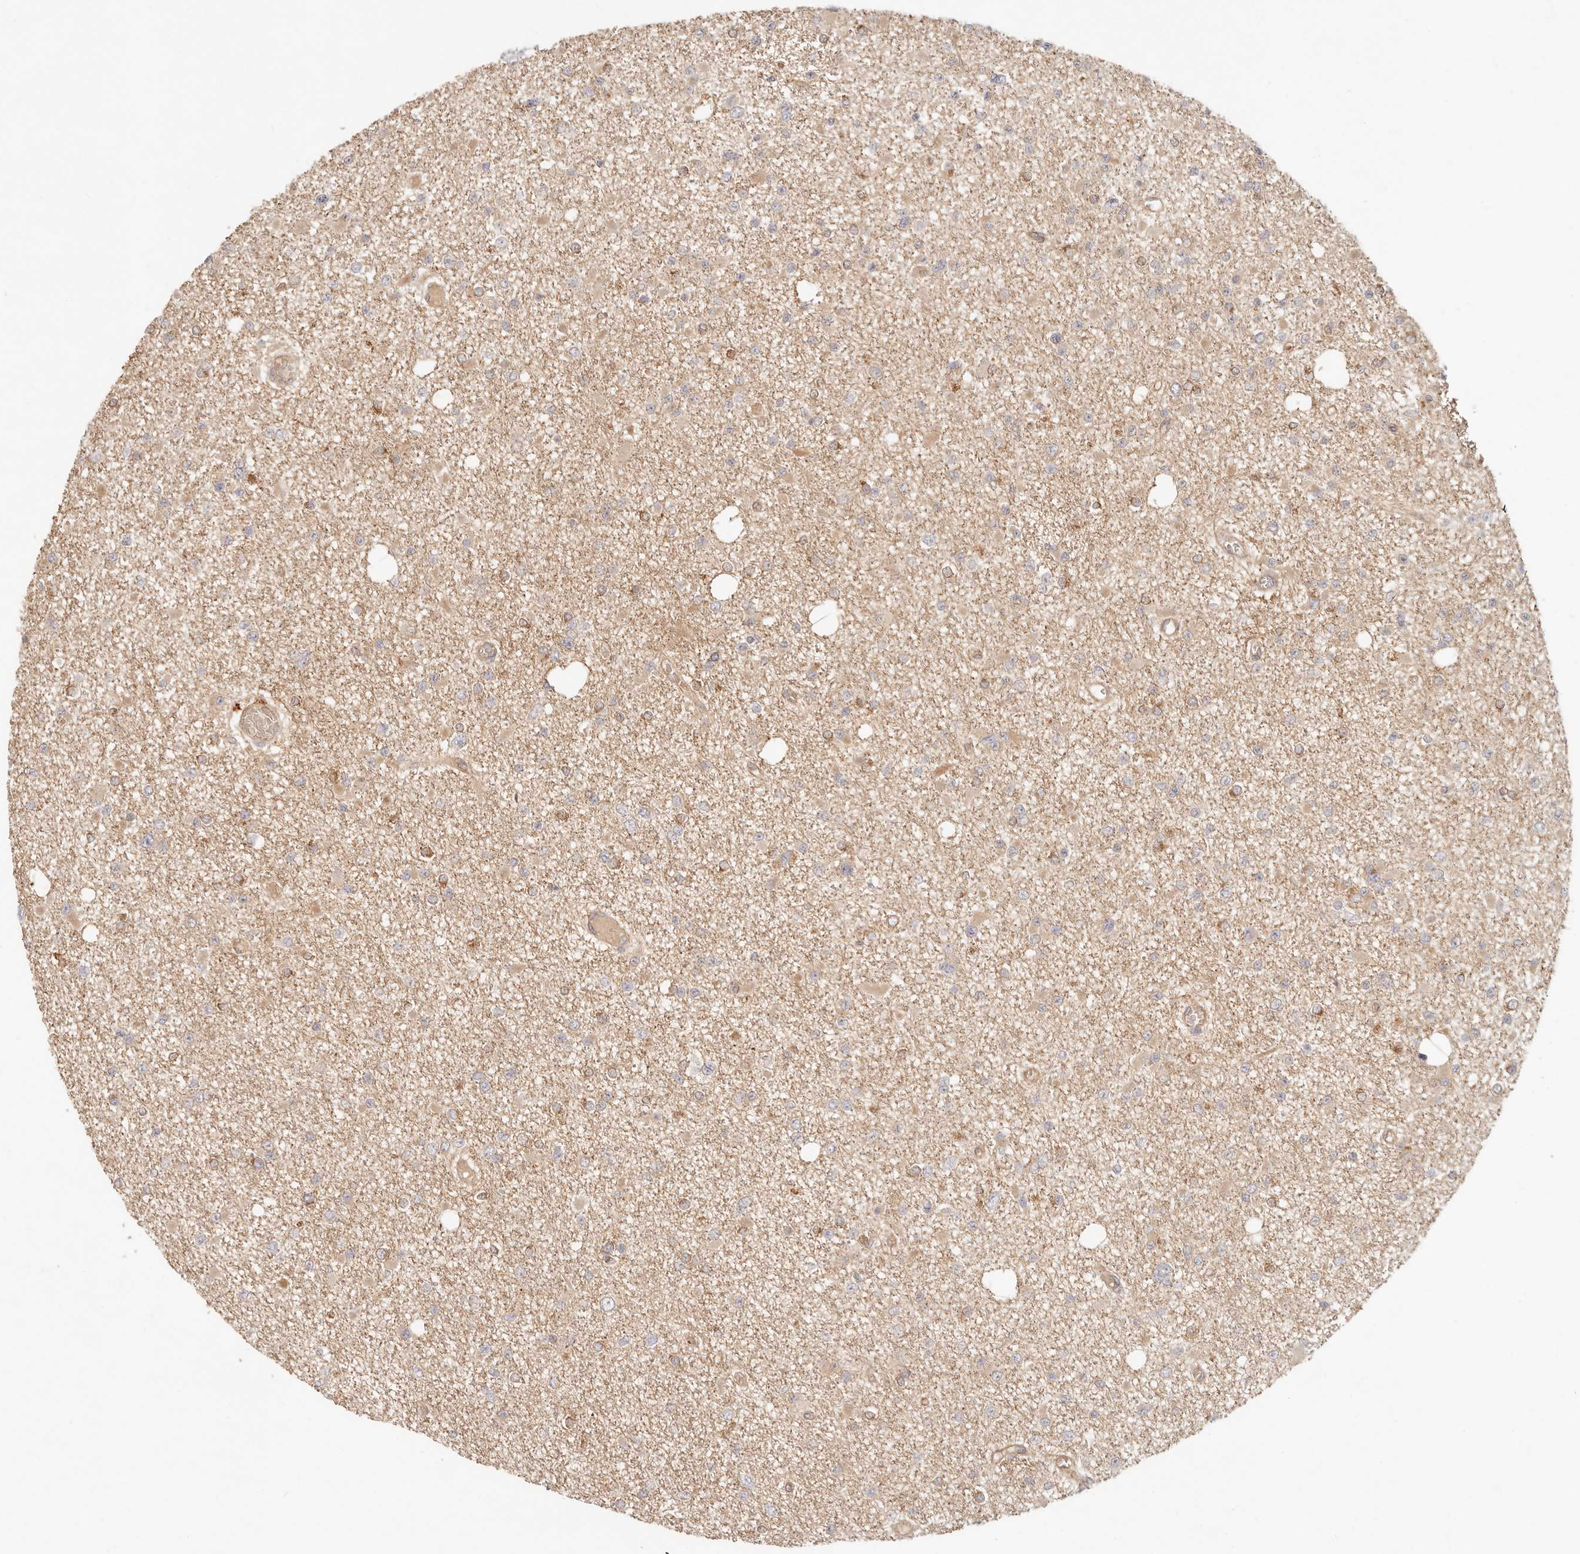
{"staining": {"intensity": "weak", "quantity": "<25%", "location": "cytoplasmic/membranous"}, "tissue": "glioma", "cell_type": "Tumor cells", "image_type": "cancer", "snomed": [{"axis": "morphology", "description": "Glioma, malignant, Low grade"}, {"axis": "topography", "description": "Brain"}], "caption": "Tumor cells are negative for brown protein staining in malignant glioma (low-grade).", "gene": "PPP1R3B", "patient": {"sex": "female", "age": 22}}